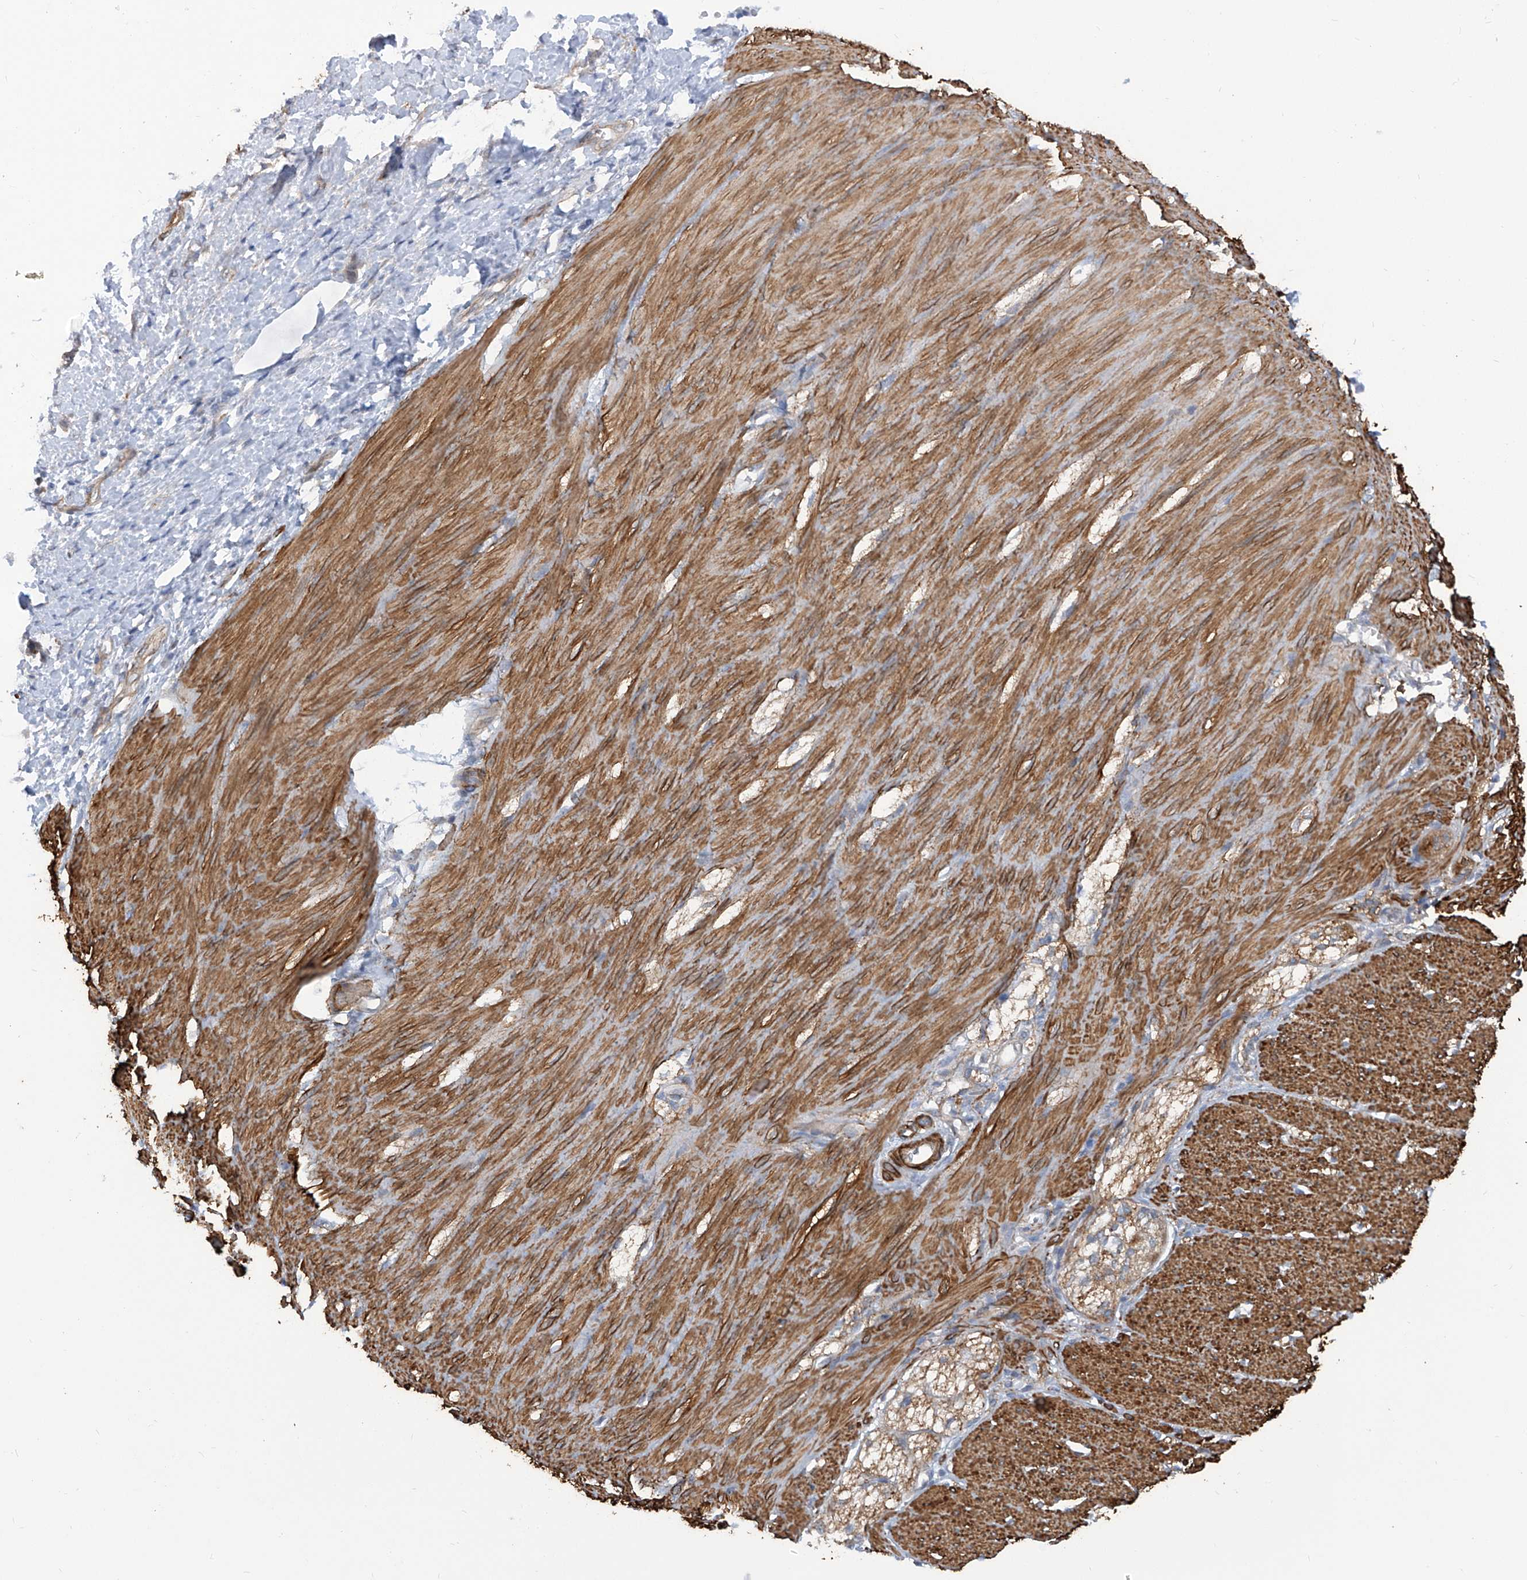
{"staining": {"intensity": "strong", "quantity": ">75%", "location": "cytoplasmic/membranous"}, "tissue": "smooth muscle", "cell_type": "Smooth muscle cells", "image_type": "normal", "snomed": [{"axis": "morphology", "description": "Normal tissue, NOS"}, {"axis": "morphology", "description": "Adenocarcinoma, NOS"}, {"axis": "topography", "description": "Colon"}, {"axis": "topography", "description": "Peripheral nerve tissue"}], "caption": "The photomicrograph exhibits immunohistochemical staining of benign smooth muscle. There is strong cytoplasmic/membranous staining is present in about >75% of smooth muscle cells.", "gene": "ZNF490", "patient": {"sex": "male", "age": 14}}